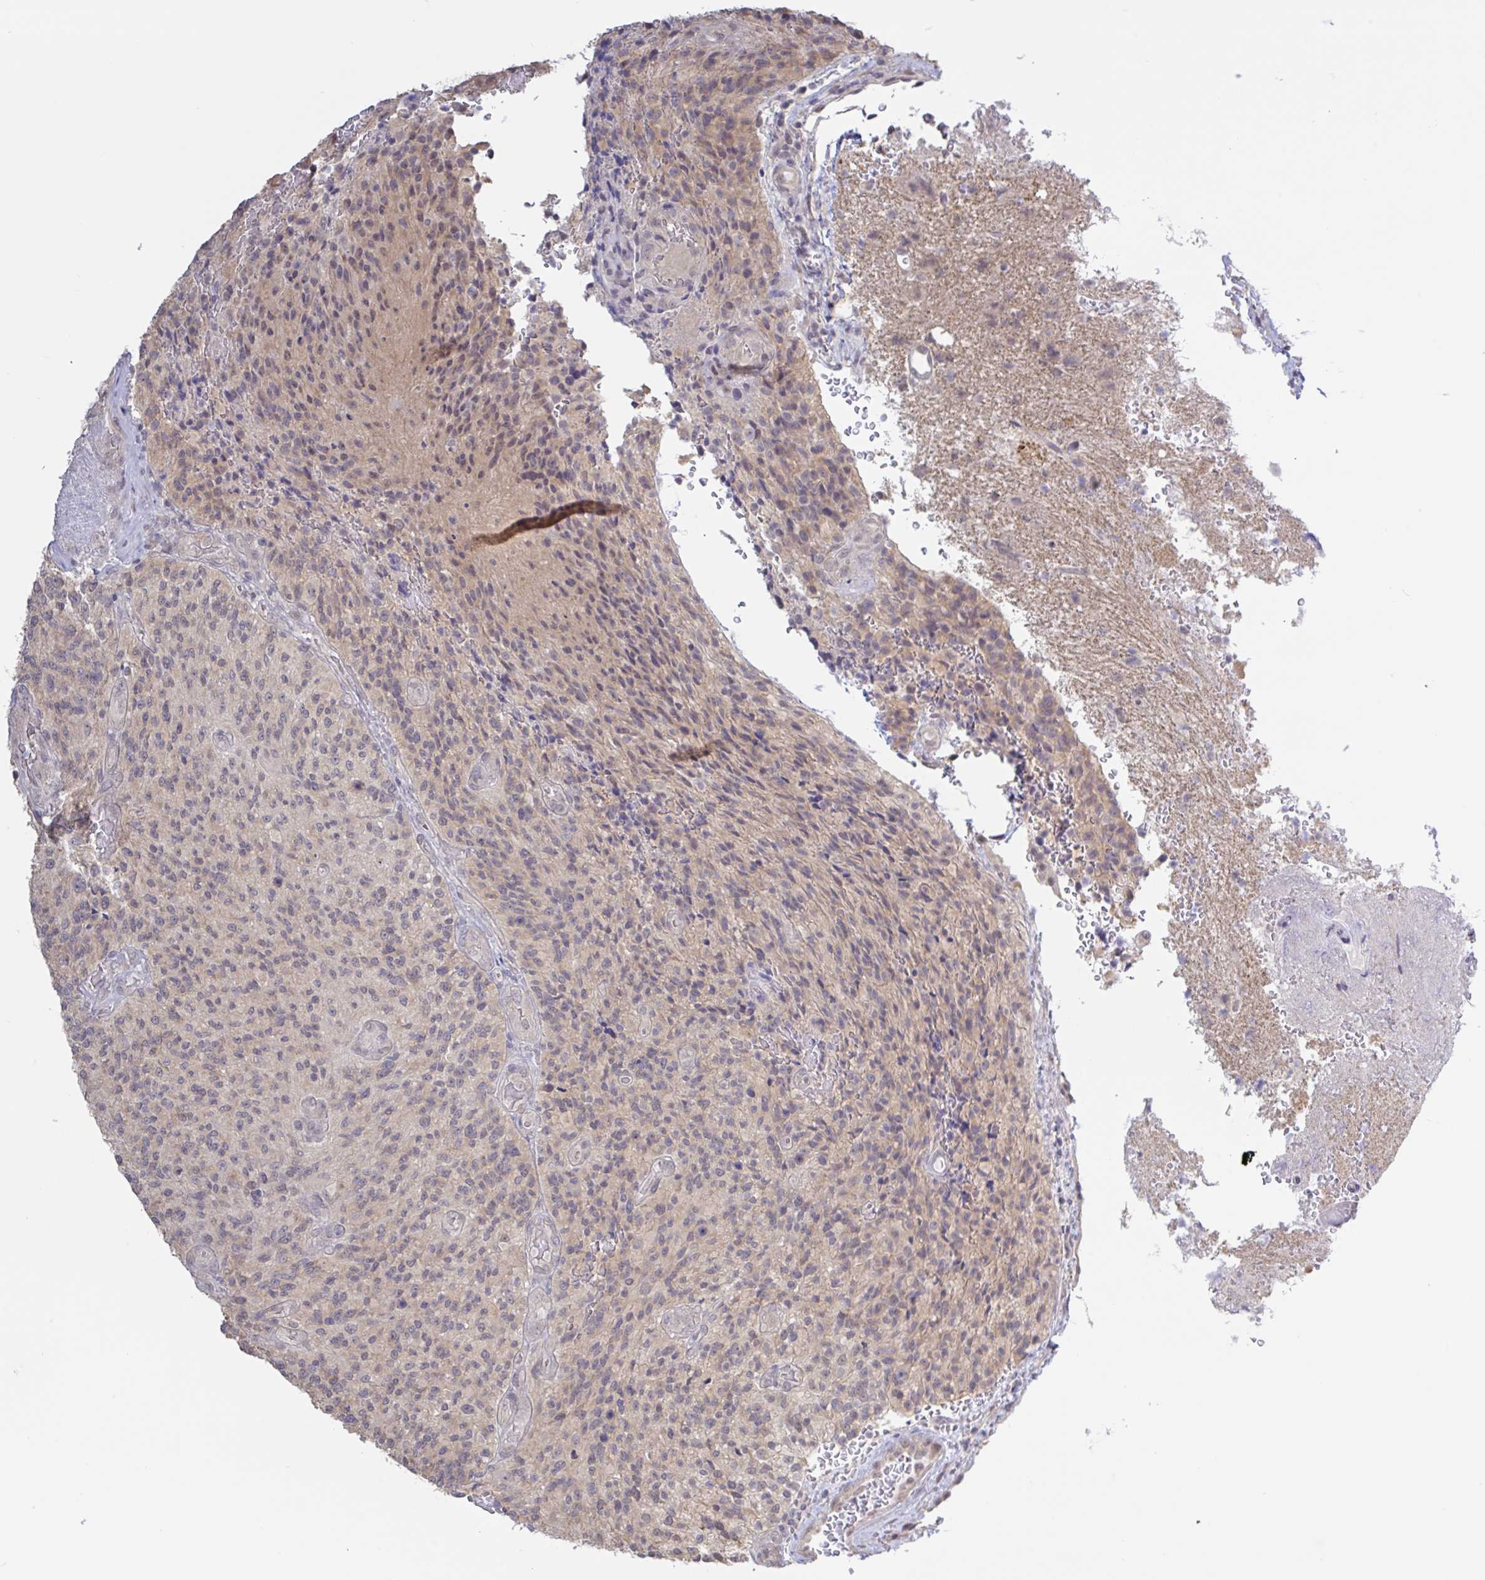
{"staining": {"intensity": "weak", "quantity": "25%-75%", "location": "cytoplasmic/membranous"}, "tissue": "glioma", "cell_type": "Tumor cells", "image_type": "cancer", "snomed": [{"axis": "morphology", "description": "Normal tissue, NOS"}, {"axis": "morphology", "description": "Glioma, malignant, High grade"}, {"axis": "topography", "description": "Cerebral cortex"}], "caption": "This is a photomicrograph of immunohistochemistry (IHC) staining of malignant high-grade glioma, which shows weak positivity in the cytoplasmic/membranous of tumor cells.", "gene": "HYPK", "patient": {"sex": "male", "age": 56}}